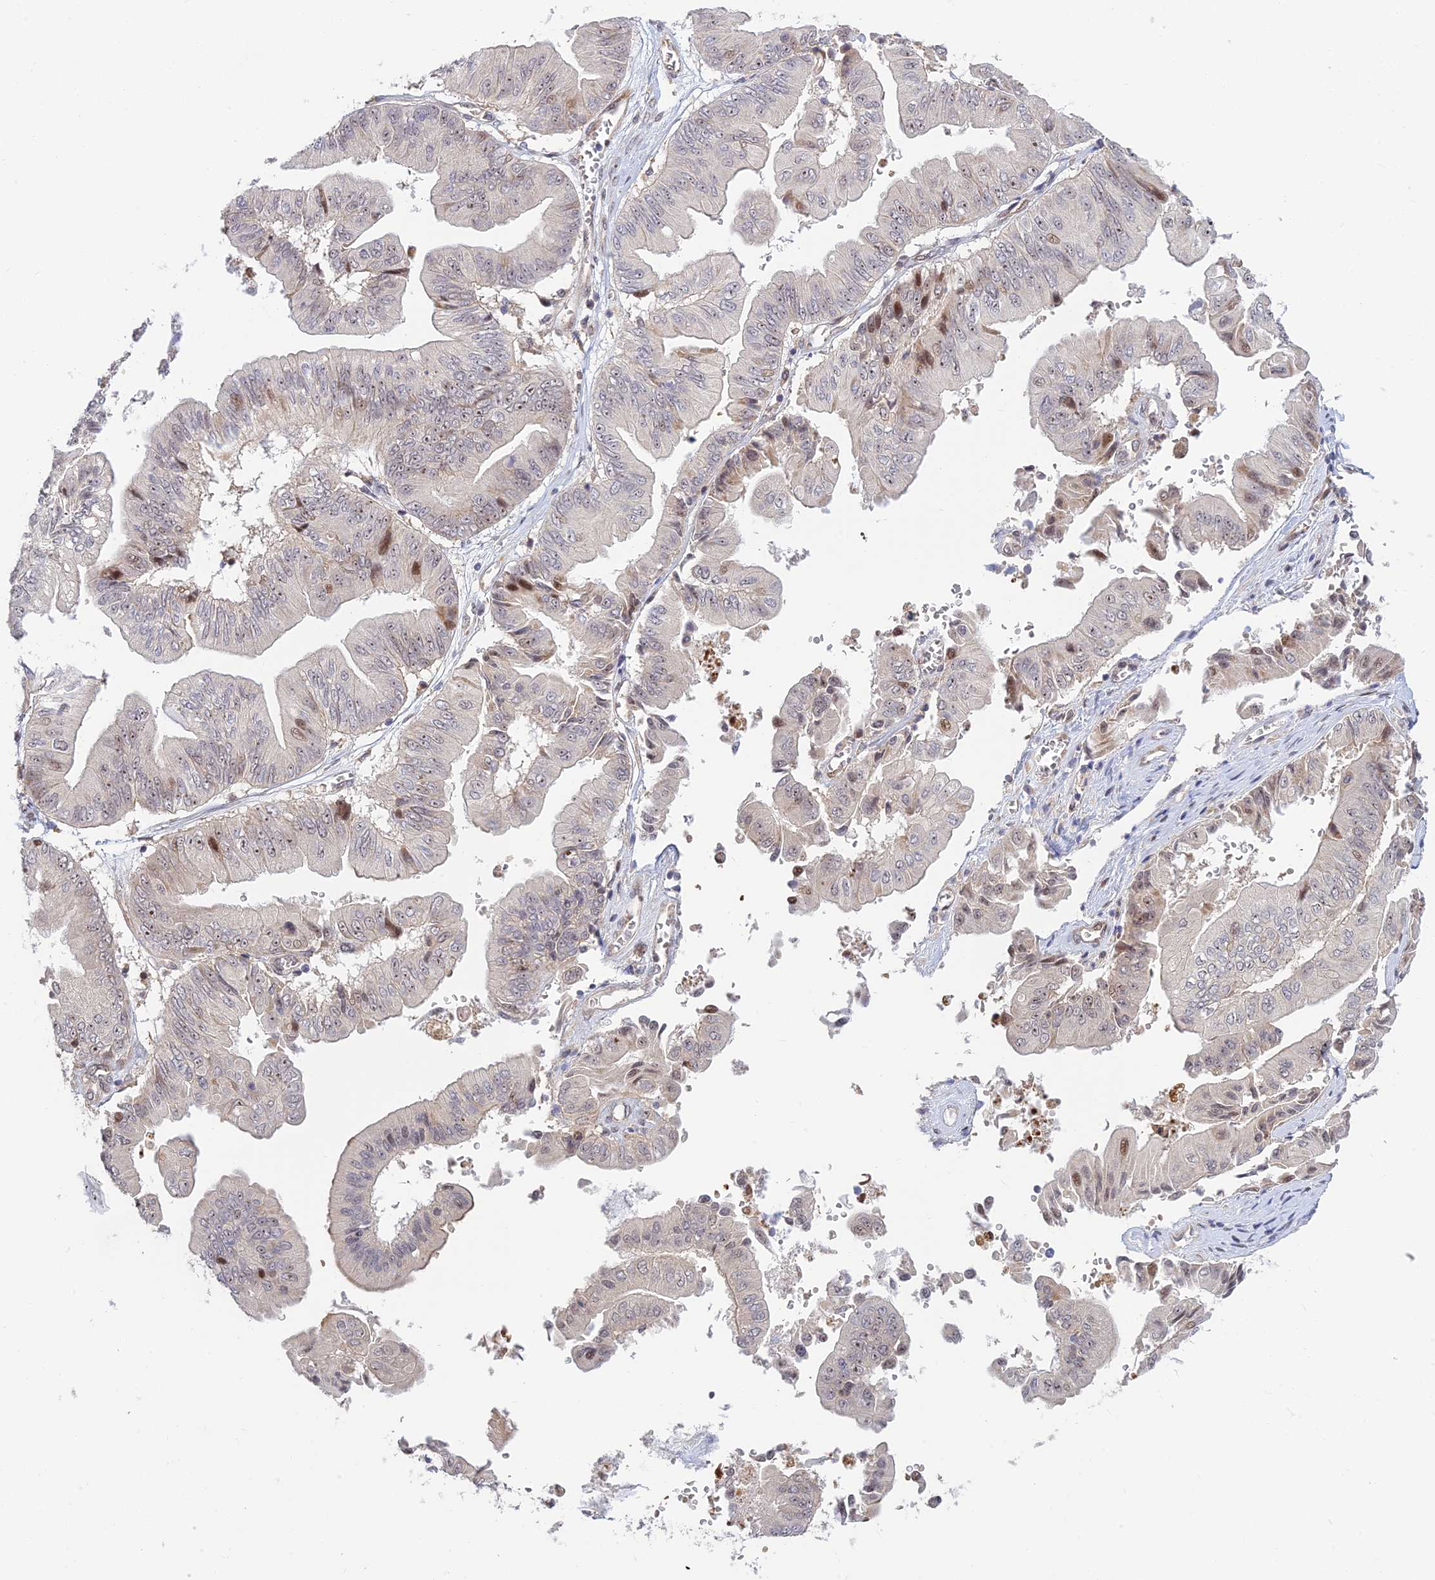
{"staining": {"intensity": "moderate", "quantity": "<25%", "location": "nuclear"}, "tissue": "ovarian cancer", "cell_type": "Tumor cells", "image_type": "cancer", "snomed": [{"axis": "morphology", "description": "Cystadenocarcinoma, mucinous, NOS"}, {"axis": "topography", "description": "Ovary"}], "caption": "The image shows staining of ovarian cancer, revealing moderate nuclear protein expression (brown color) within tumor cells.", "gene": "UFSP2", "patient": {"sex": "female", "age": 61}}